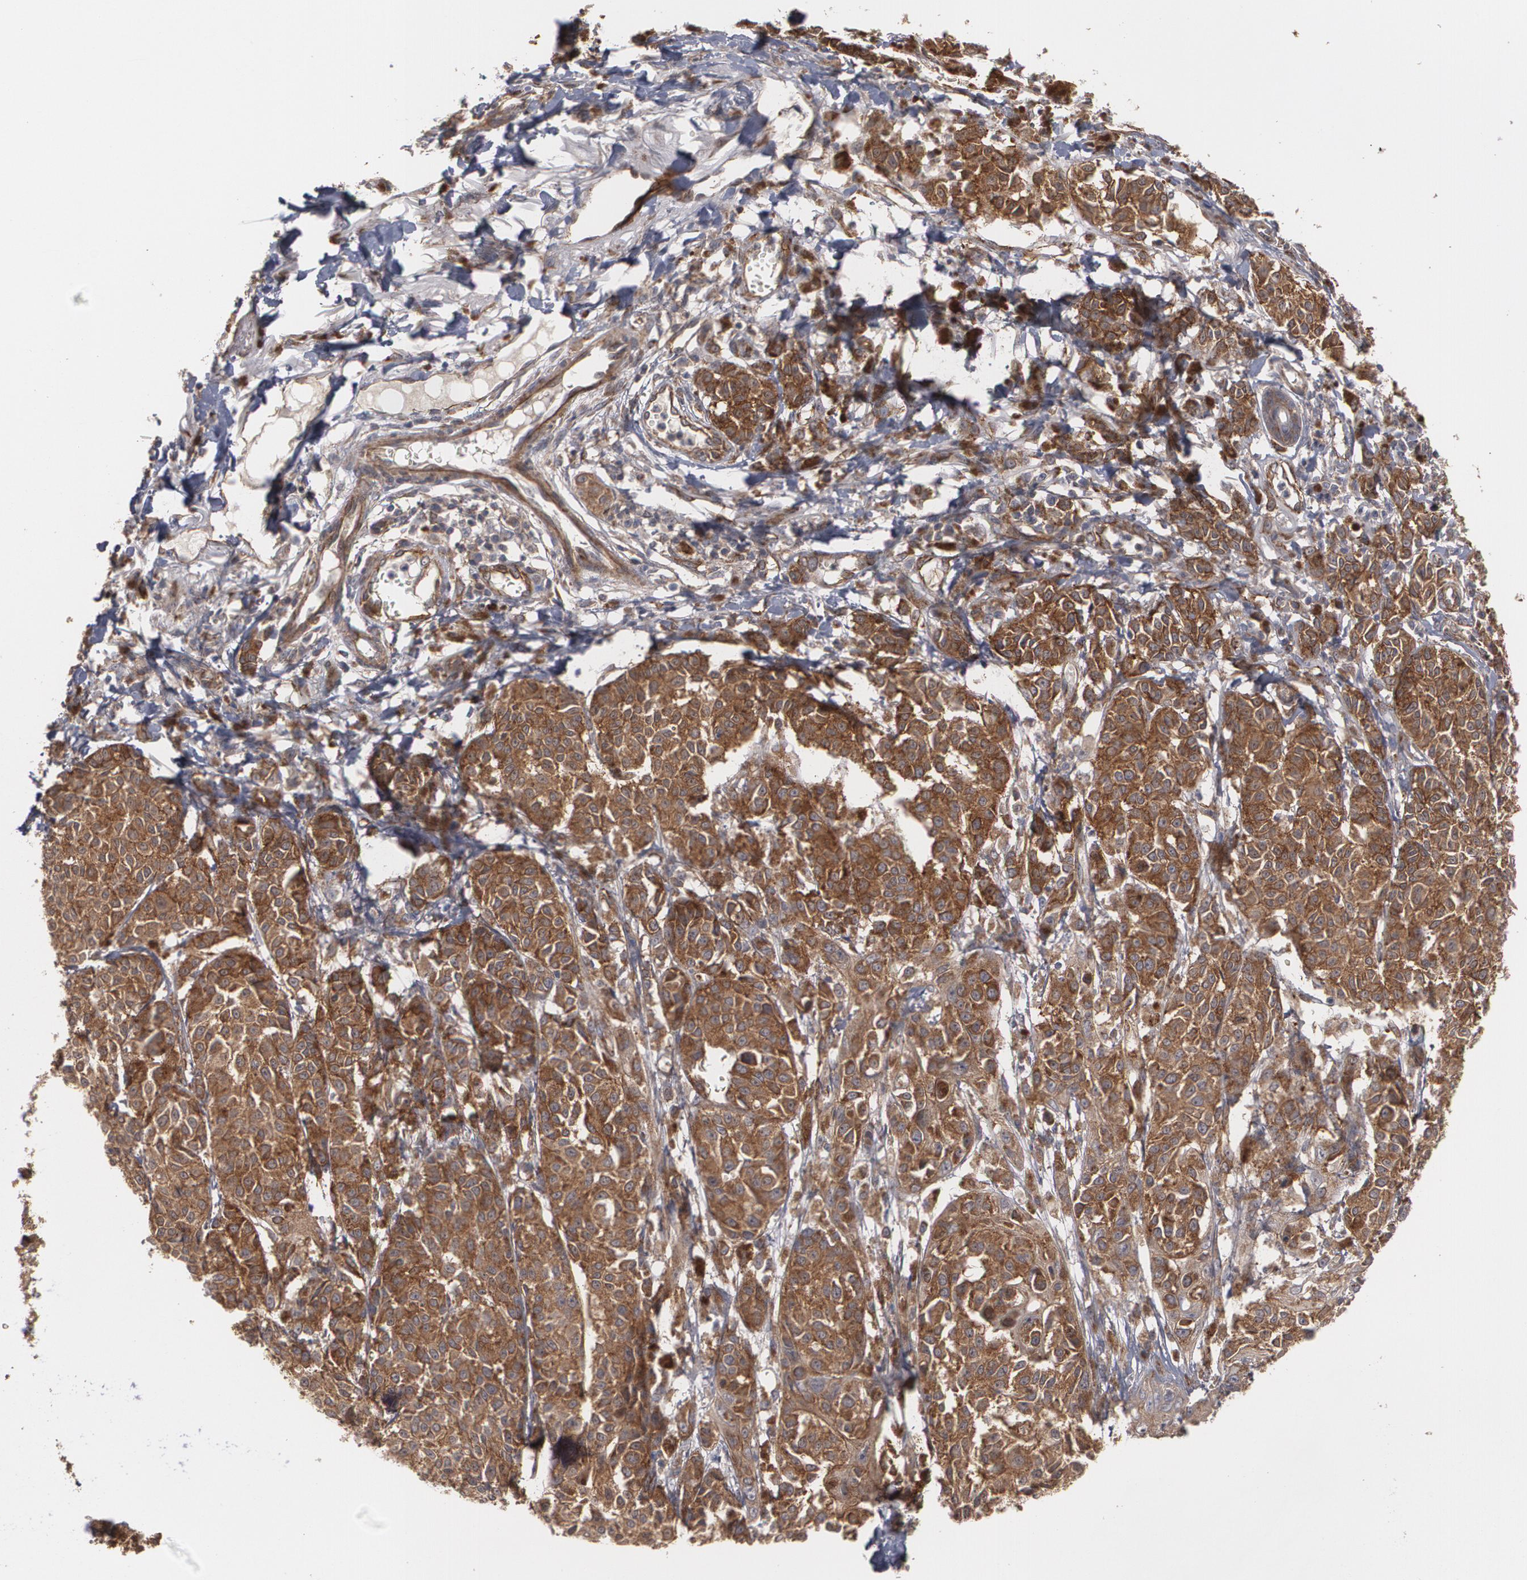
{"staining": {"intensity": "strong", "quantity": ">75%", "location": "cytoplasmic/membranous"}, "tissue": "melanoma", "cell_type": "Tumor cells", "image_type": "cancer", "snomed": [{"axis": "morphology", "description": "Malignant melanoma, NOS"}, {"axis": "topography", "description": "Skin"}], "caption": "Melanoma tissue reveals strong cytoplasmic/membranous expression in about >75% of tumor cells", "gene": "TJP1", "patient": {"sex": "male", "age": 76}}